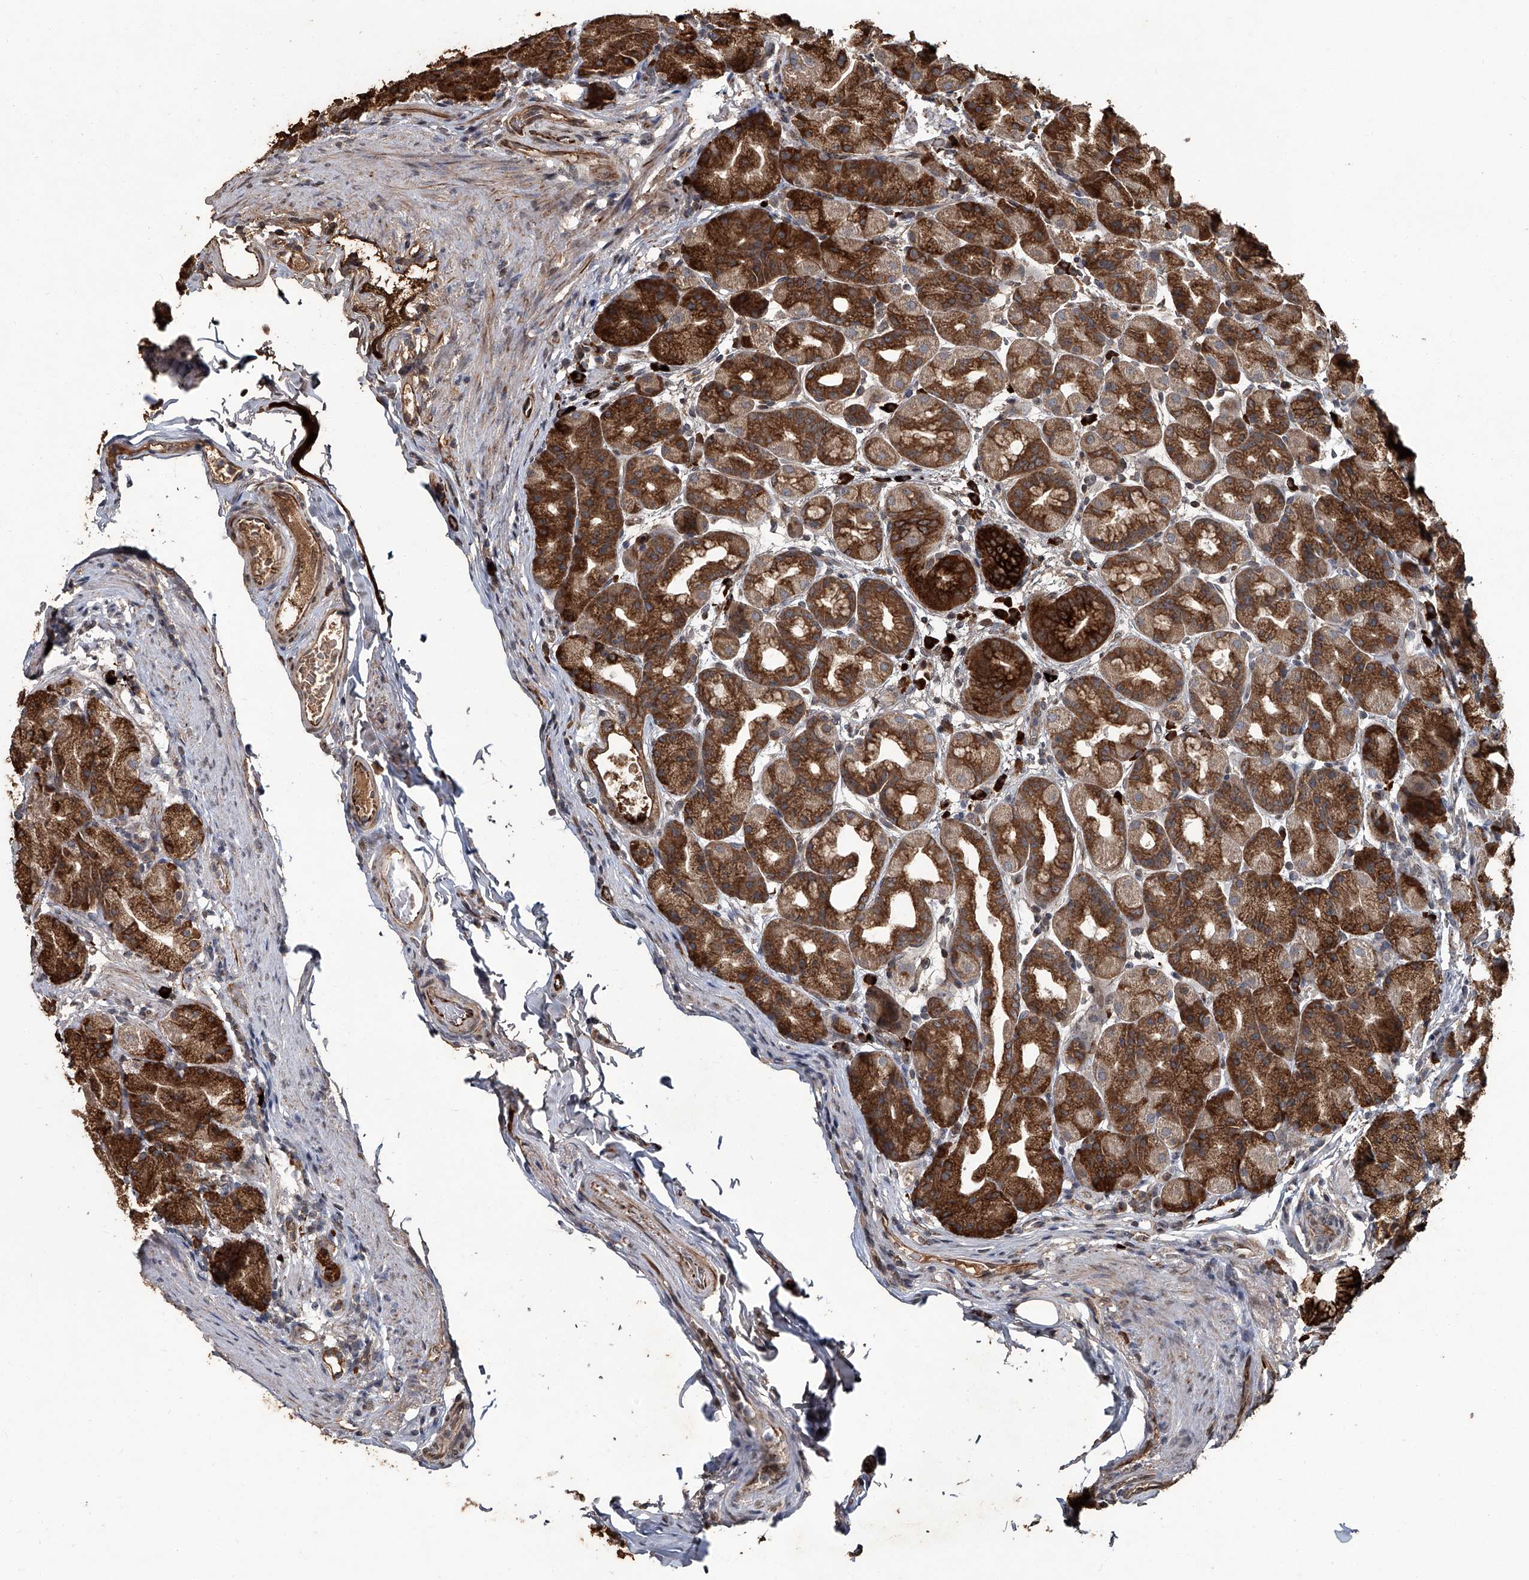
{"staining": {"intensity": "strong", "quantity": ">75%", "location": "cytoplasmic/membranous"}, "tissue": "stomach", "cell_type": "Glandular cells", "image_type": "normal", "snomed": [{"axis": "morphology", "description": "Normal tissue, NOS"}, {"axis": "topography", "description": "Stomach, upper"}], "caption": "IHC (DAB) staining of unremarkable stomach displays strong cytoplasmic/membranous protein positivity in approximately >75% of glandular cells.", "gene": "GPR132", "patient": {"sex": "male", "age": 68}}